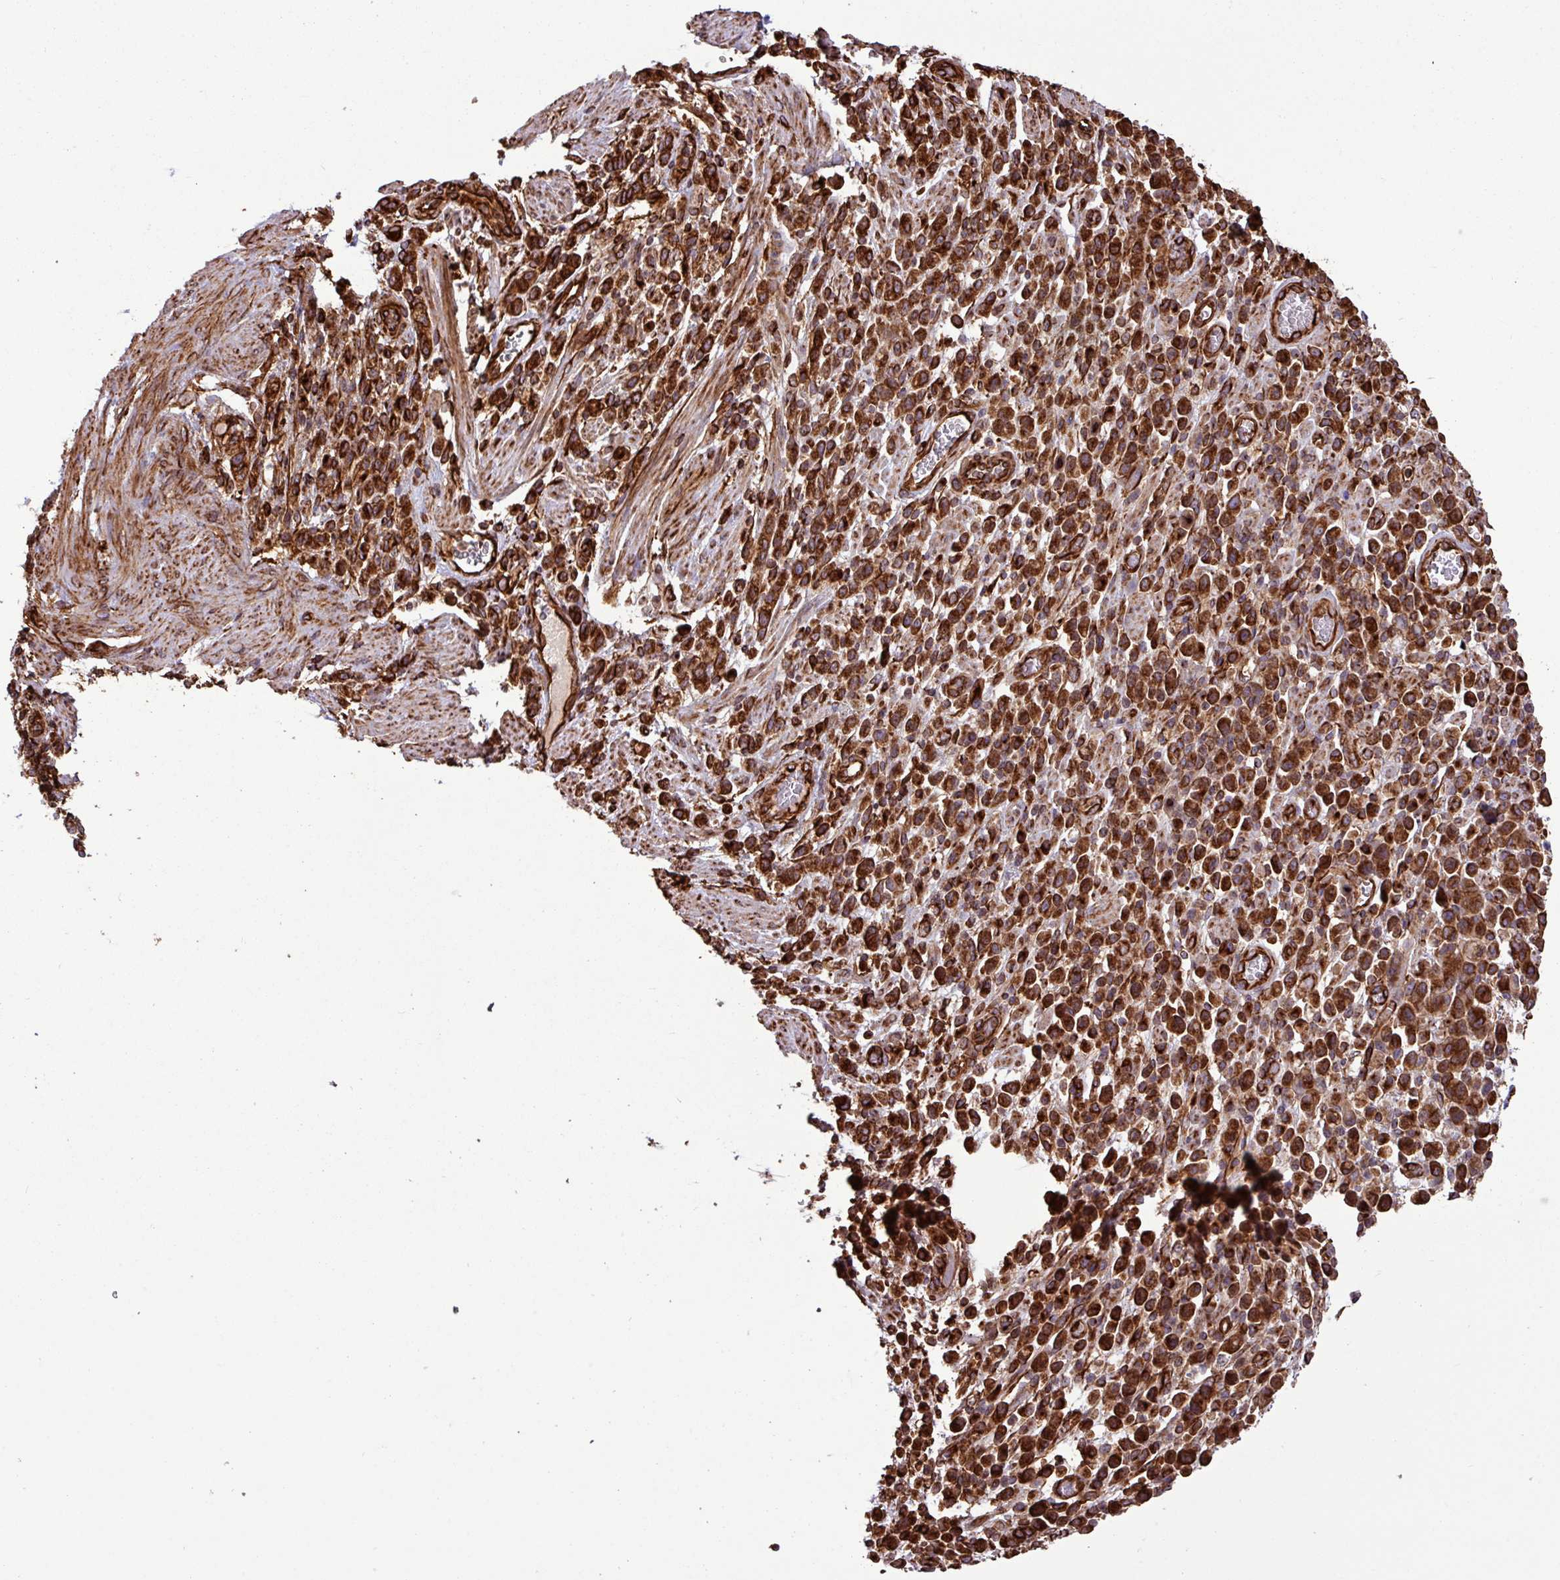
{"staining": {"intensity": "strong", "quantity": ">75%", "location": "cytoplasmic/membranous"}, "tissue": "stomach cancer", "cell_type": "Tumor cells", "image_type": "cancer", "snomed": [{"axis": "morphology", "description": "Adenocarcinoma, NOS"}, {"axis": "topography", "description": "Stomach"}], "caption": "Immunohistochemistry (DAB) staining of human stomach cancer exhibits strong cytoplasmic/membranous protein positivity in about >75% of tumor cells.", "gene": "ZNF300", "patient": {"sex": "male", "age": 77}}